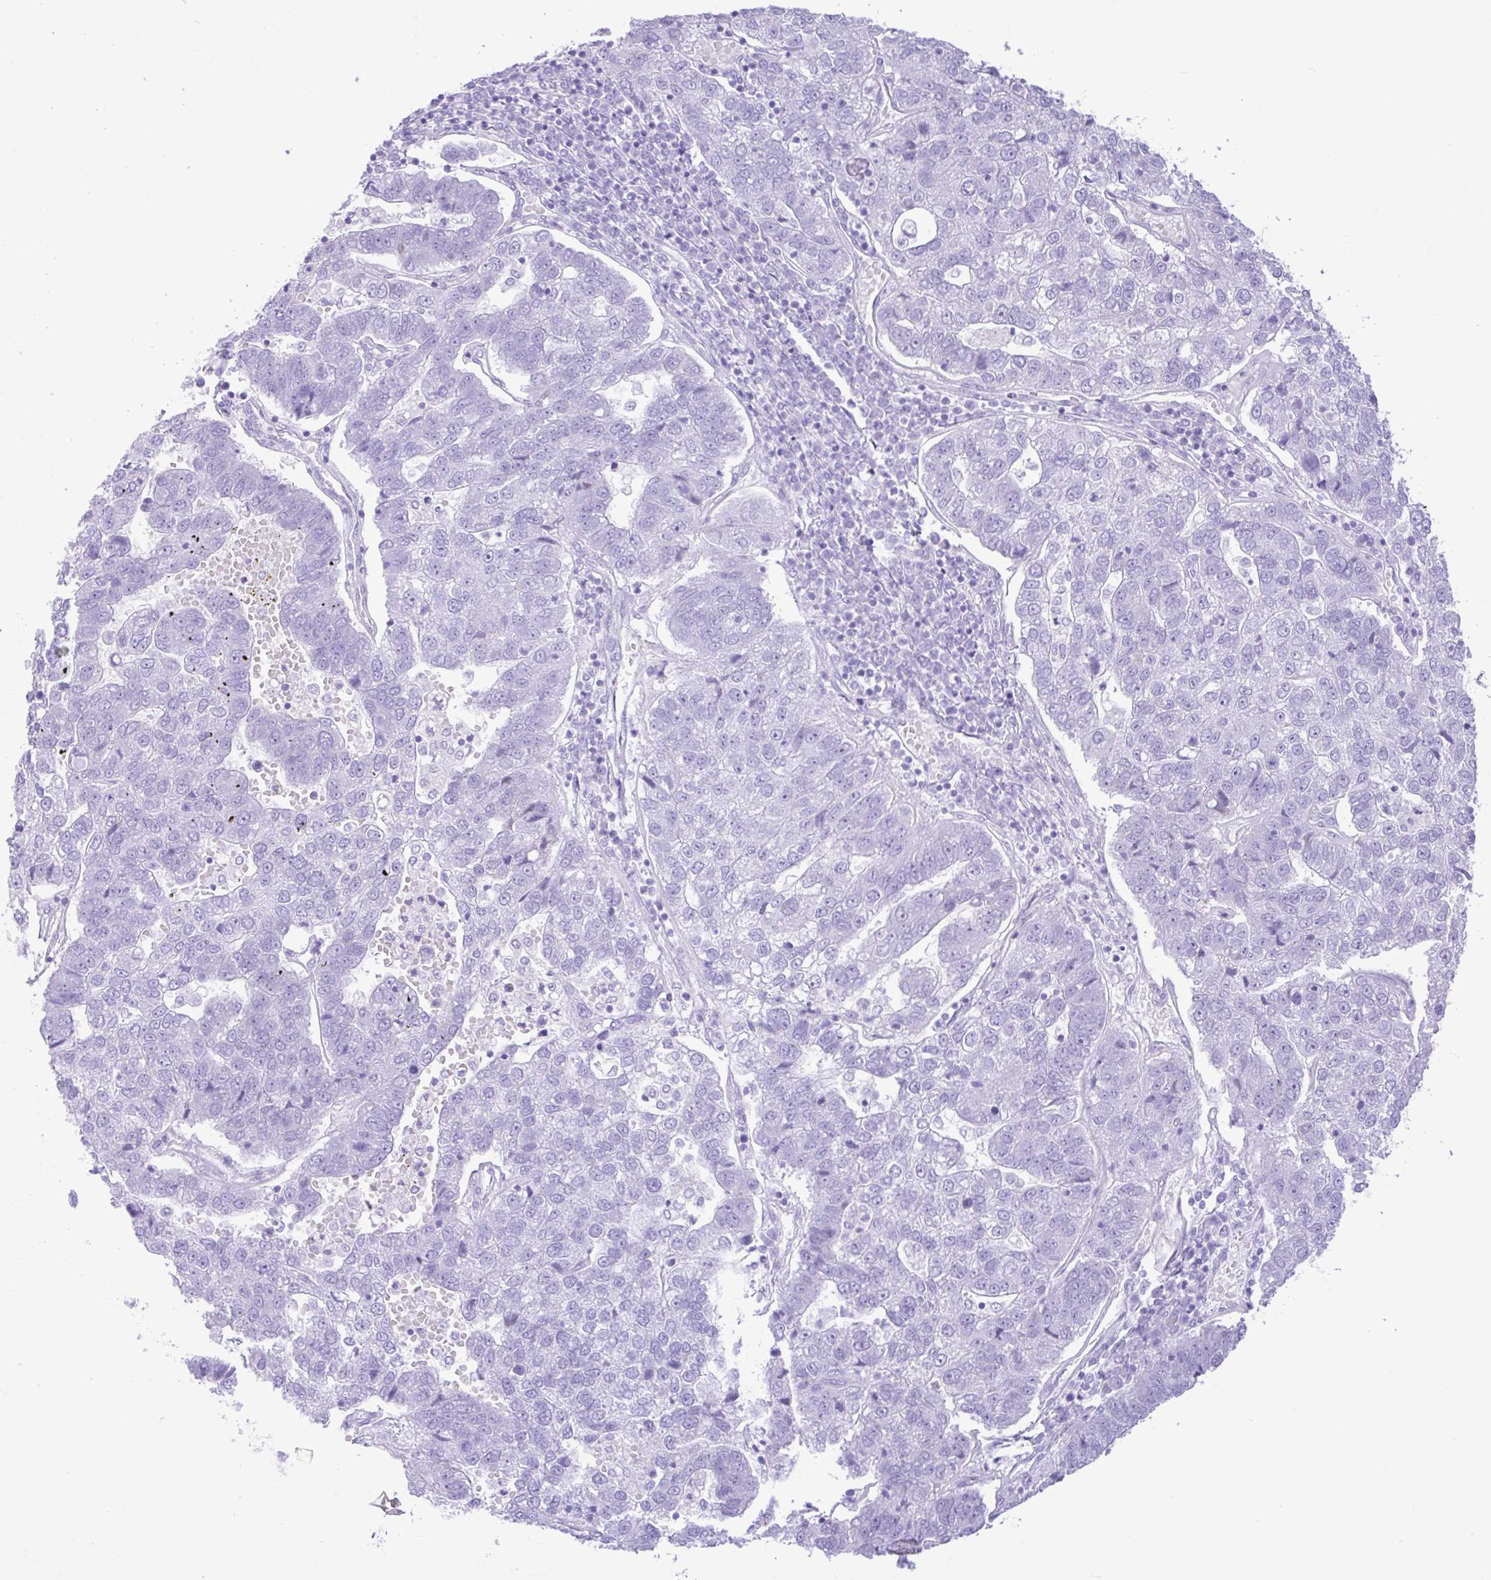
{"staining": {"intensity": "negative", "quantity": "none", "location": "none"}, "tissue": "pancreatic cancer", "cell_type": "Tumor cells", "image_type": "cancer", "snomed": [{"axis": "morphology", "description": "Adenocarcinoma, NOS"}, {"axis": "topography", "description": "Pancreas"}], "caption": "Immunohistochemistry photomicrograph of neoplastic tissue: pancreatic cancer (adenocarcinoma) stained with DAB (3,3'-diaminobenzidine) exhibits no significant protein staining in tumor cells. (DAB IHC, high magnification).", "gene": "REEP1", "patient": {"sex": "female", "age": 61}}